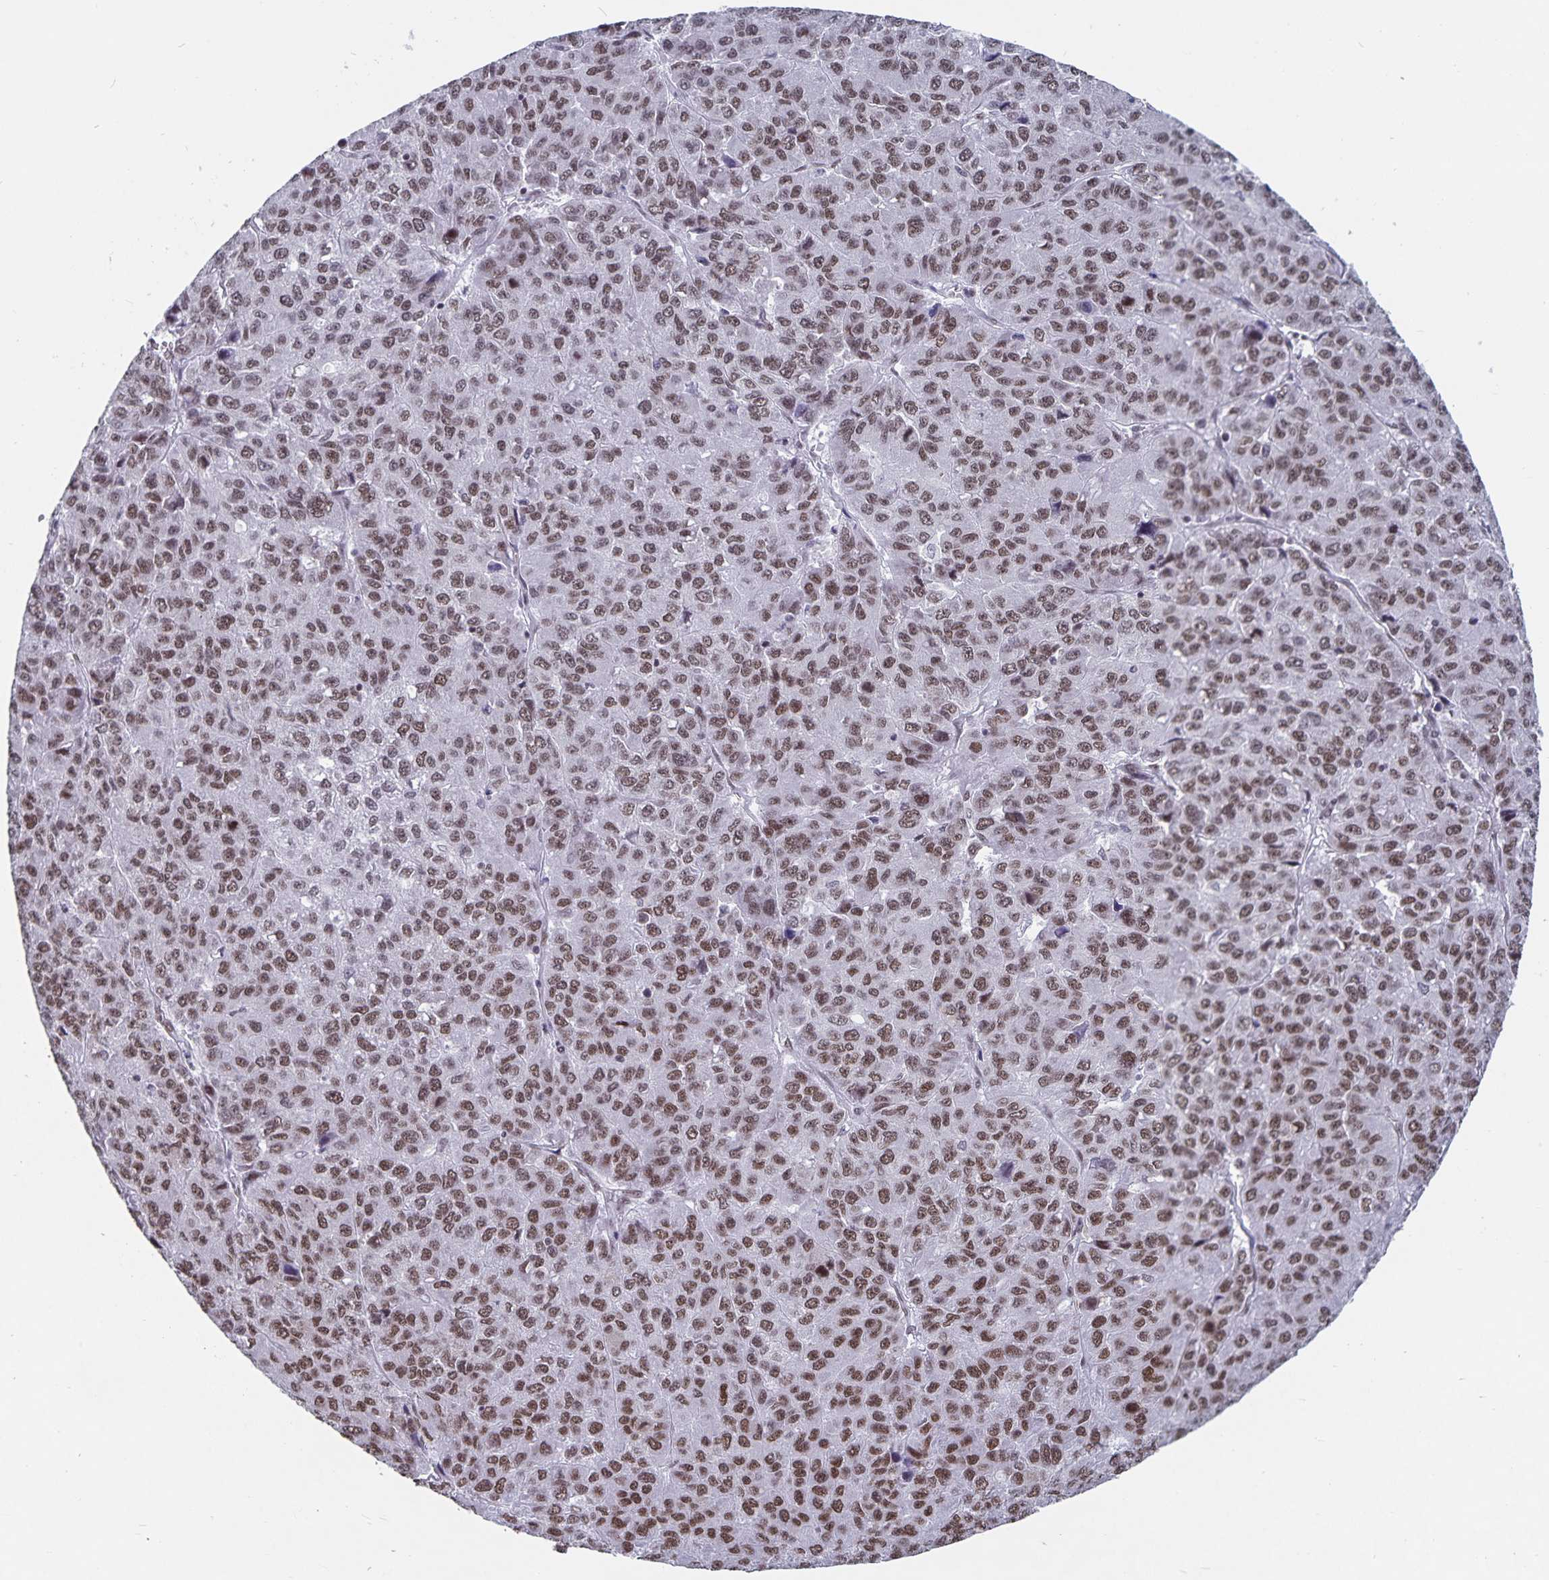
{"staining": {"intensity": "moderate", "quantity": ">75%", "location": "nuclear"}, "tissue": "liver cancer", "cell_type": "Tumor cells", "image_type": "cancer", "snomed": [{"axis": "morphology", "description": "Carcinoma, Hepatocellular, NOS"}, {"axis": "topography", "description": "Liver"}], "caption": "Protein staining of liver cancer tissue exhibits moderate nuclear positivity in about >75% of tumor cells.", "gene": "PBX2", "patient": {"sex": "male", "age": 69}}